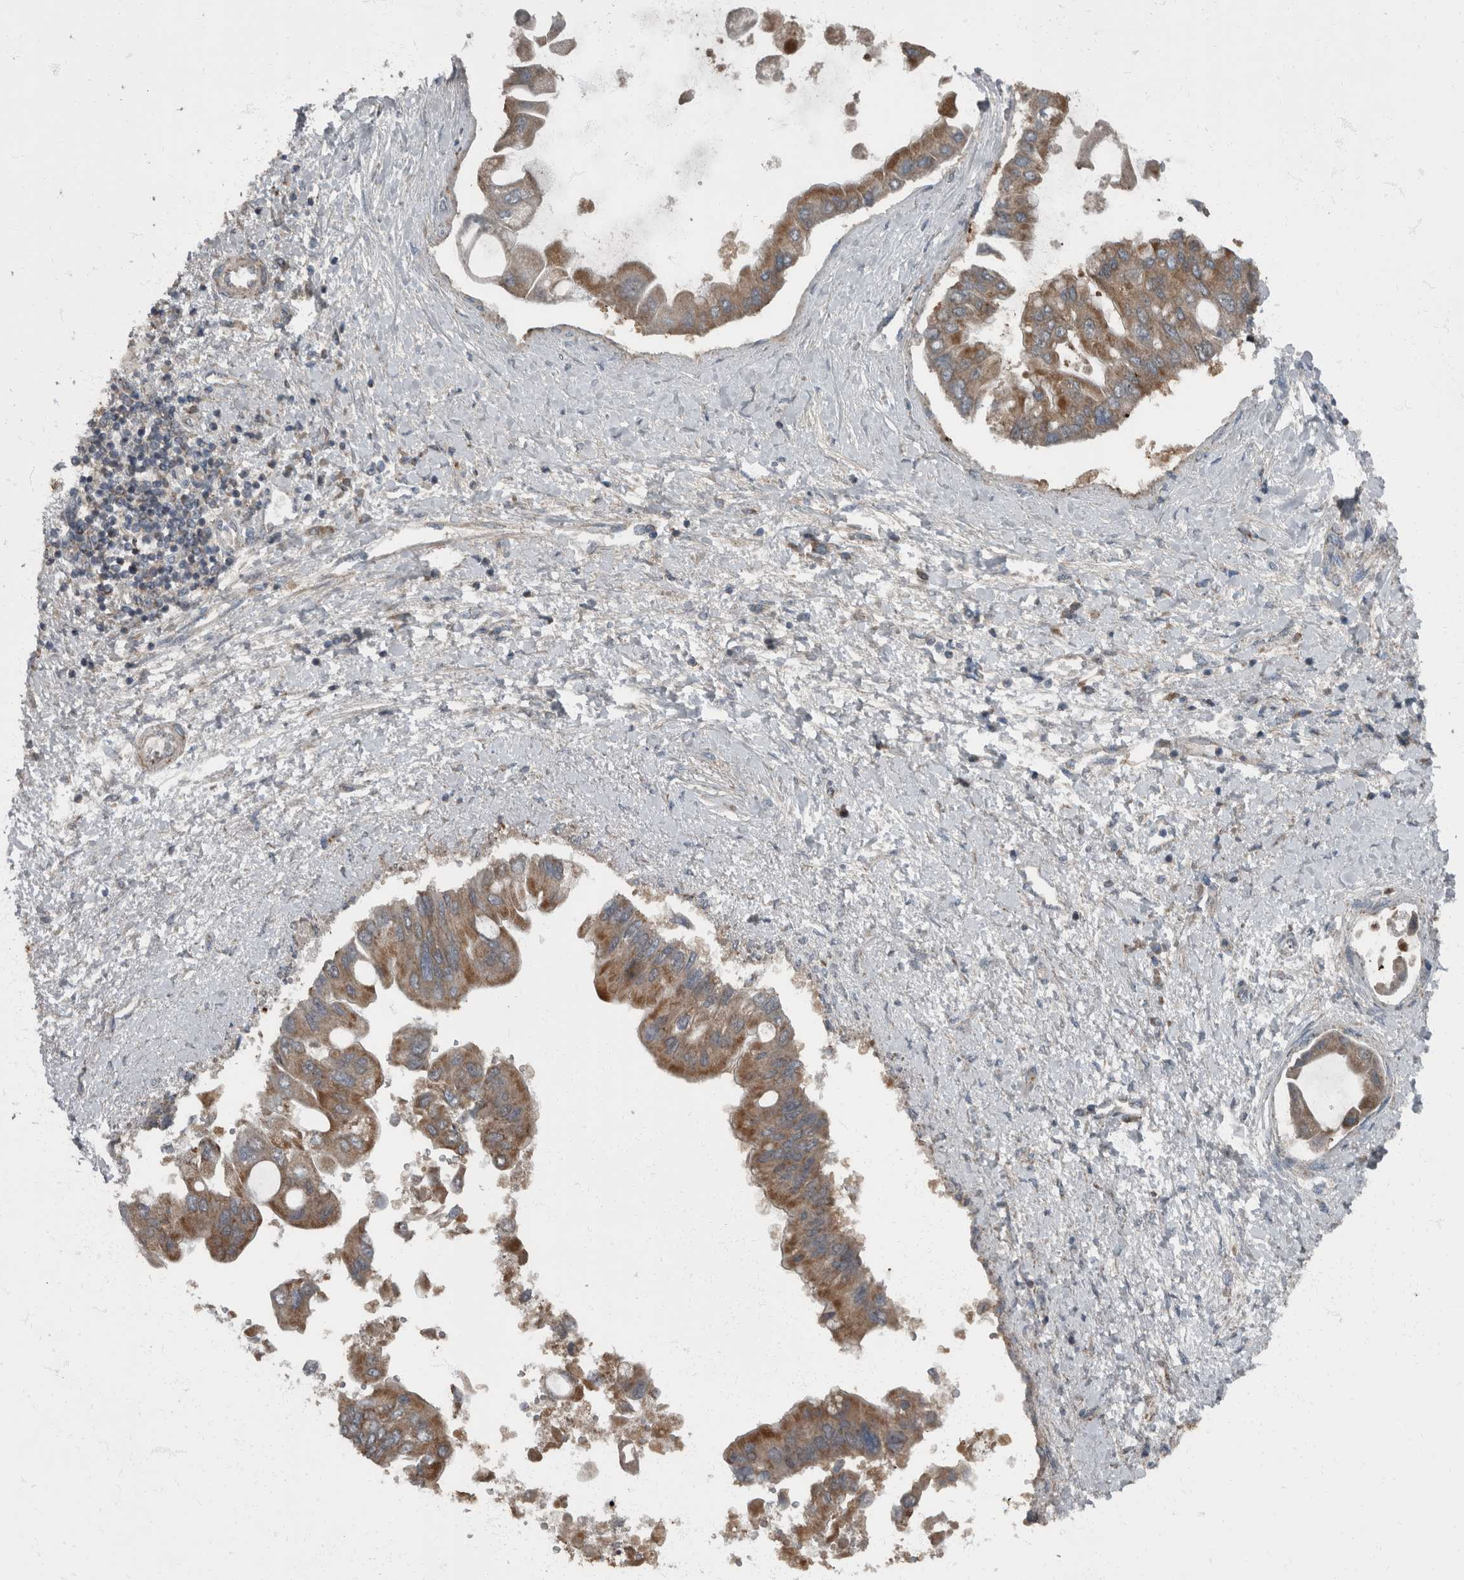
{"staining": {"intensity": "moderate", "quantity": ">75%", "location": "cytoplasmic/membranous"}, "tissue": "liver cancer", "cell_type": "Tumor cells", "image_type": "cancer", "snomed": [{"axis": "morphology", "description": "Cholangiocarcinoma"}, {"axis": "topography", "description": "Liver"}], "caption": "Protein analysis of liver cancer (cholangiocarcinoma) tissue demonstrates moderate cytoplasmic/membranous positivity in about >75% of tumor cells.", "gene": "RABGGTB", "patient": {"sex": "male", "age": 50}}